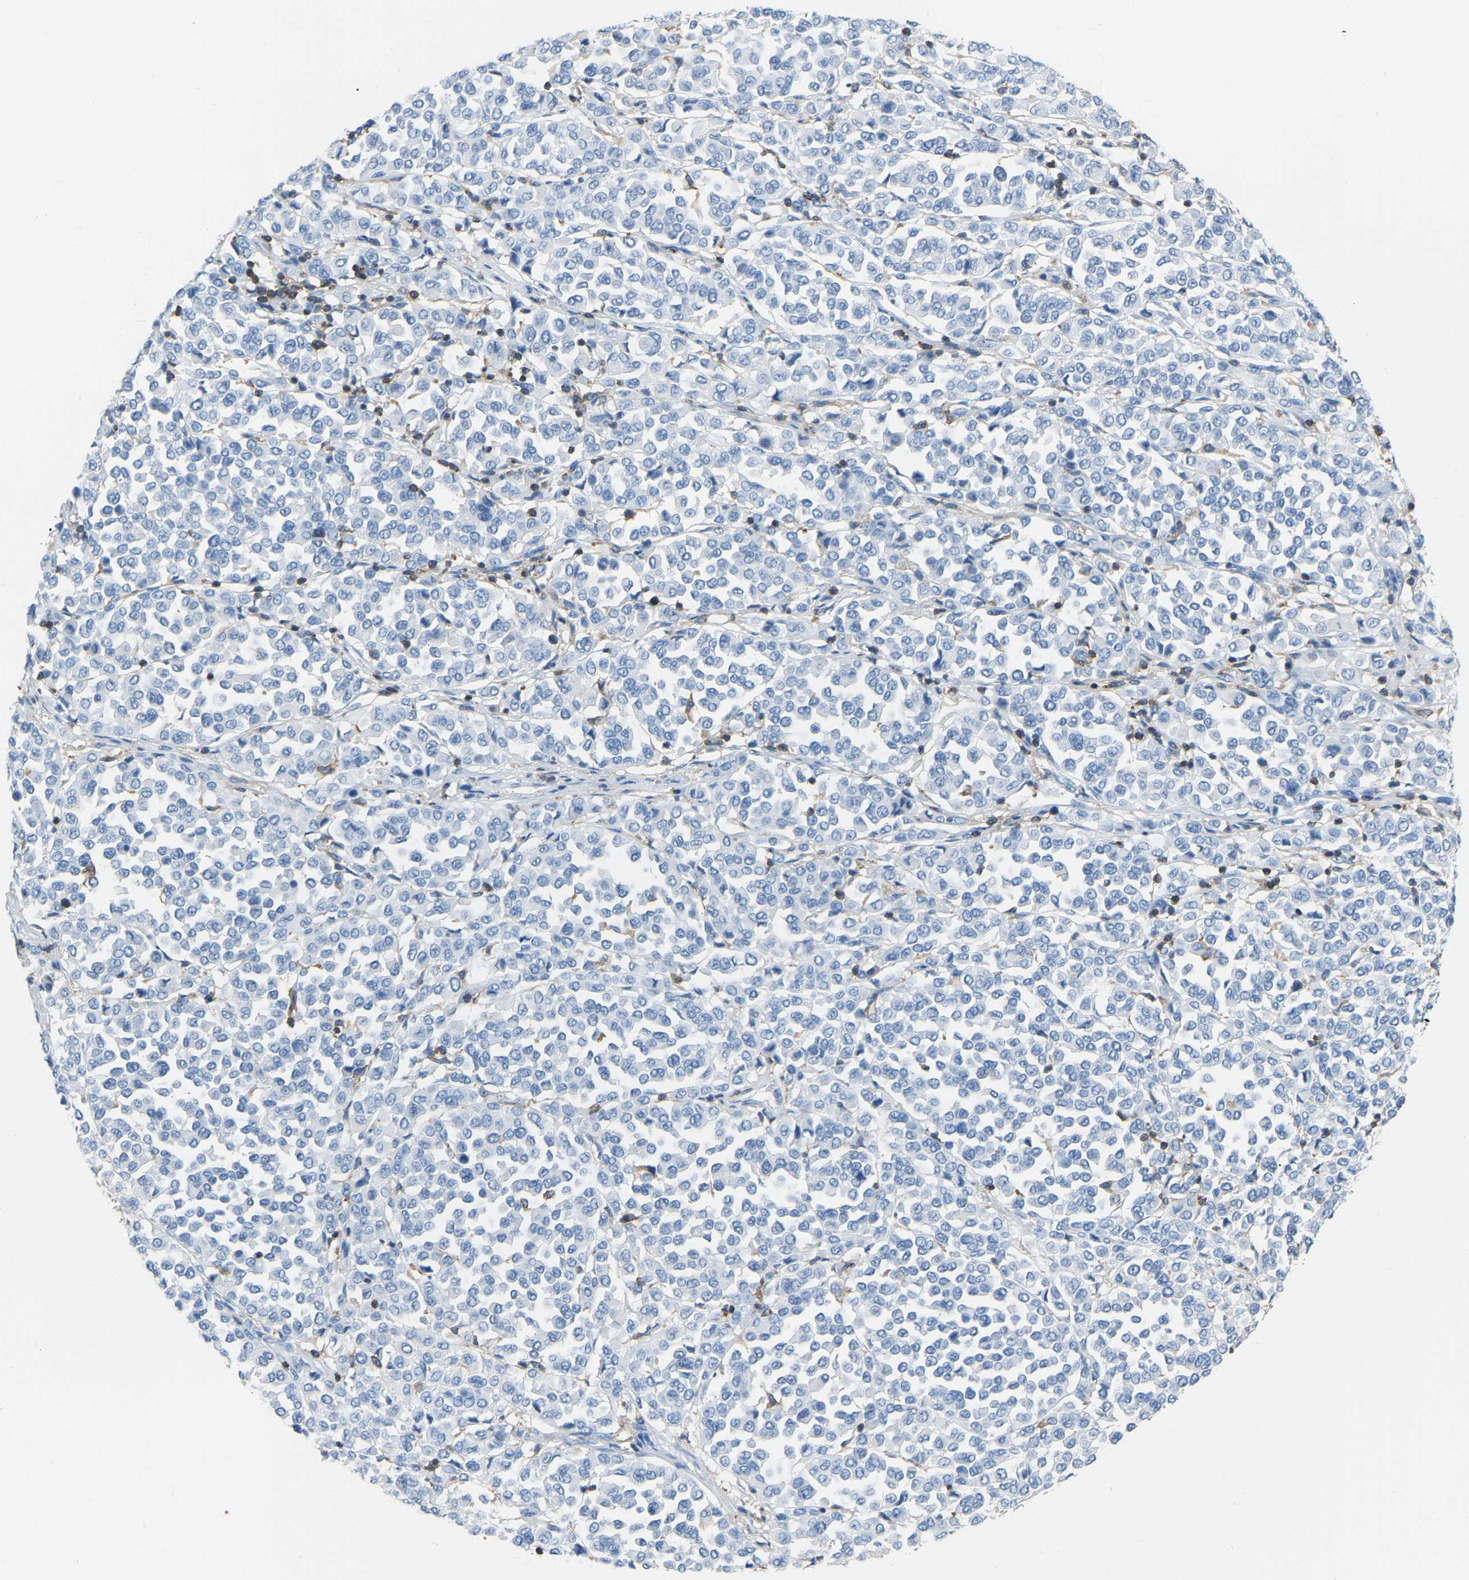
{"staining": {"intensity": "negative", "quantity": "none", "location": "none"}, "tissue": "melanoma", "cell_type": "Tumor cells", "image_type": "cancer", "snomed": [{"axis": "morphology", "description": "Malignant melanoma, Metastatic site"}, {"axis": "topography", "description": "Pancreas"}], "caption": "The image demonstrates no significant expression in tumor cells of malignant melanoma (metastatic site).", "gene": "ARHGAP45", "patient": {"sex": "female", "age": 30}}